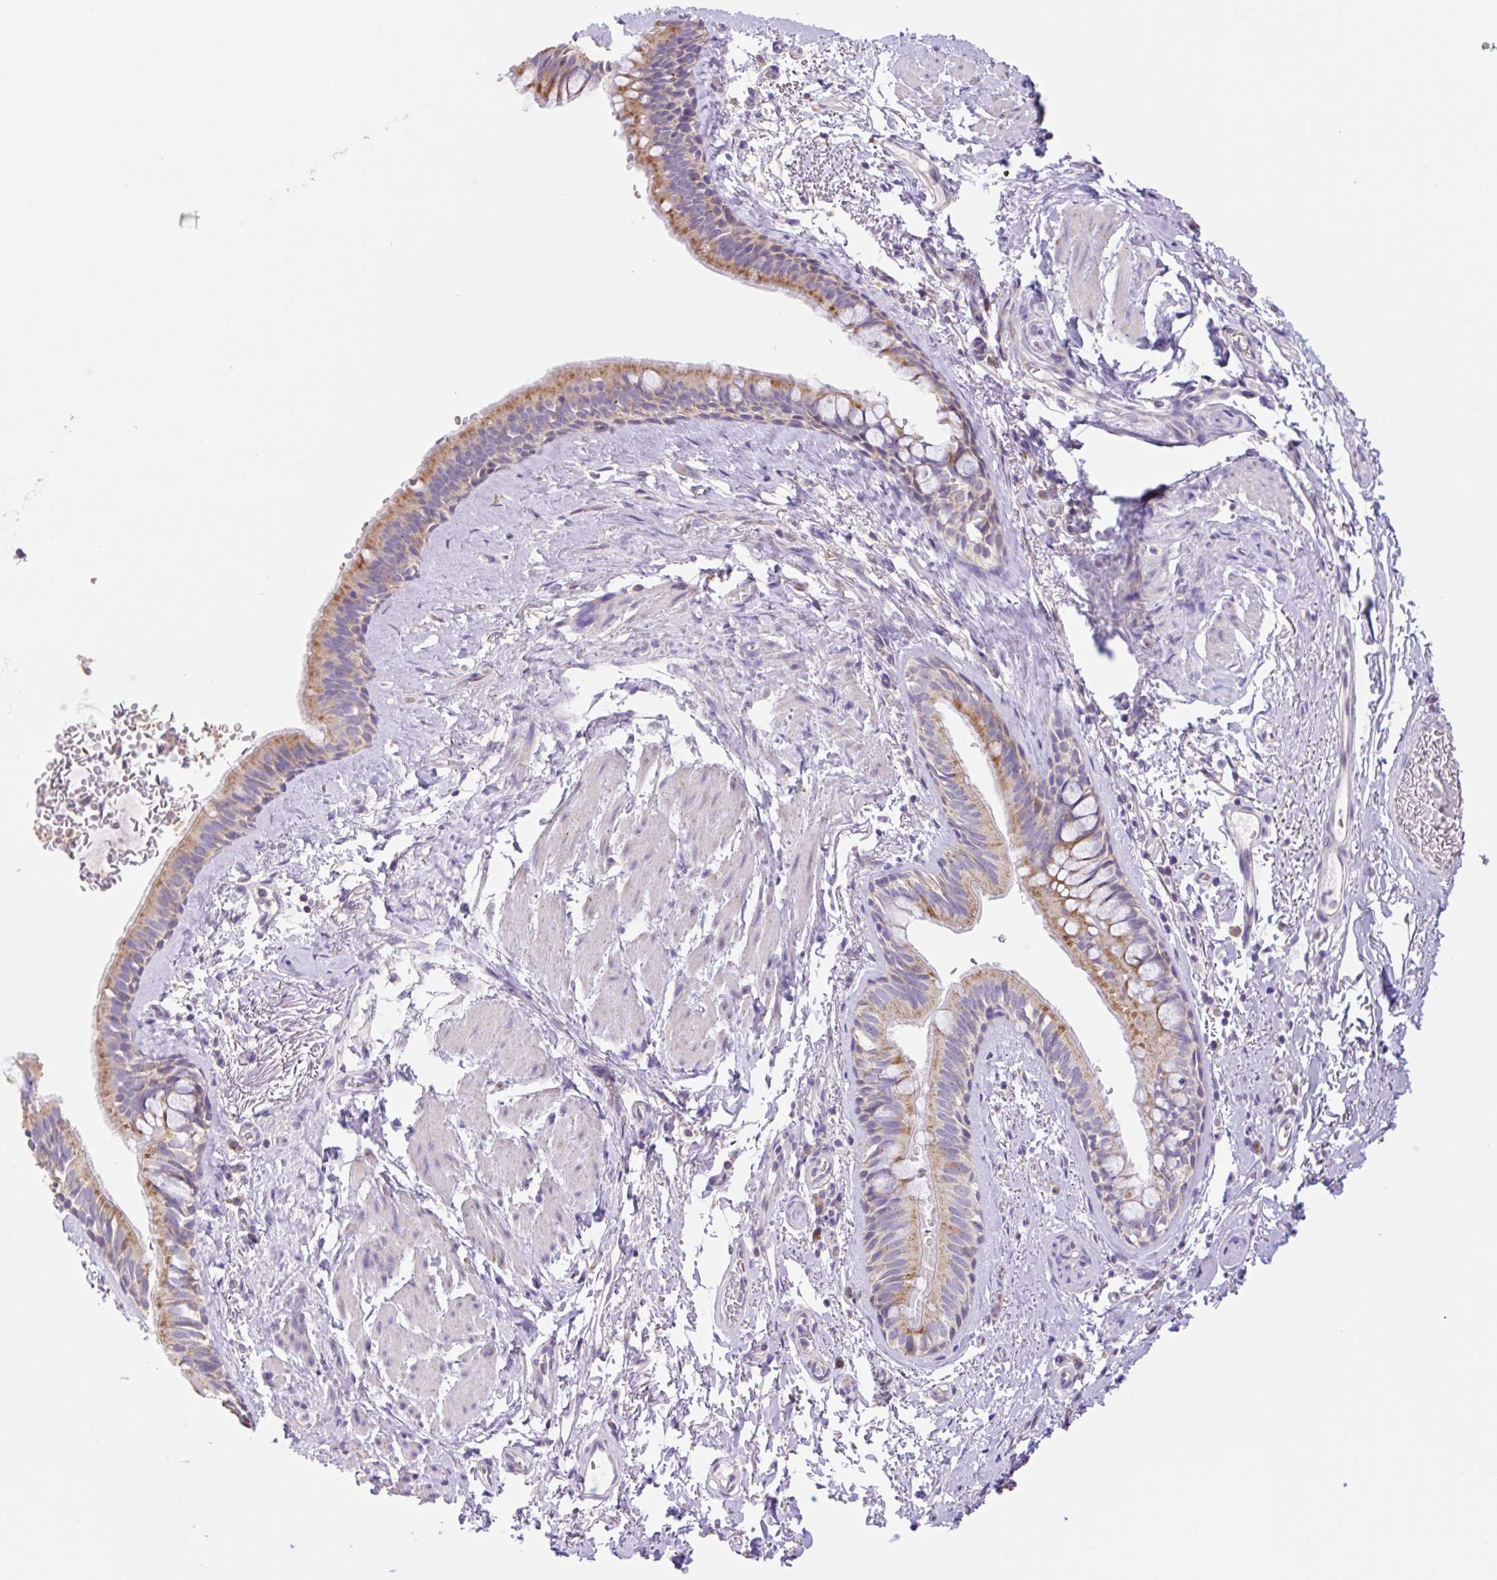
{"staining": {"intensity": "moderate", "quantity": ">75%", "location": "cytoplasmic/membranous"}, "tissue": "bronchus", "cell_type": "Respiratory epithelial cells", "image_type": "normal", "snomed": [{"axis": "morphology", "description": "Normal tissue, NOS"}, {"axis": "topography", "description": "Bronchus"}], "caption": "Protein staining reveals moderate cytoplasmic/membranous positivity in approximately >75% of respiratory epithelial cells in normal bronchus. Using DAB (3,3'-diaminobenzidine) (brown) and hematoxylin (blue) stains, captured at high magnification using brightfield microscopy.", "gene": "COPZ2", "patient": {"sex": "male", "age": 67}}